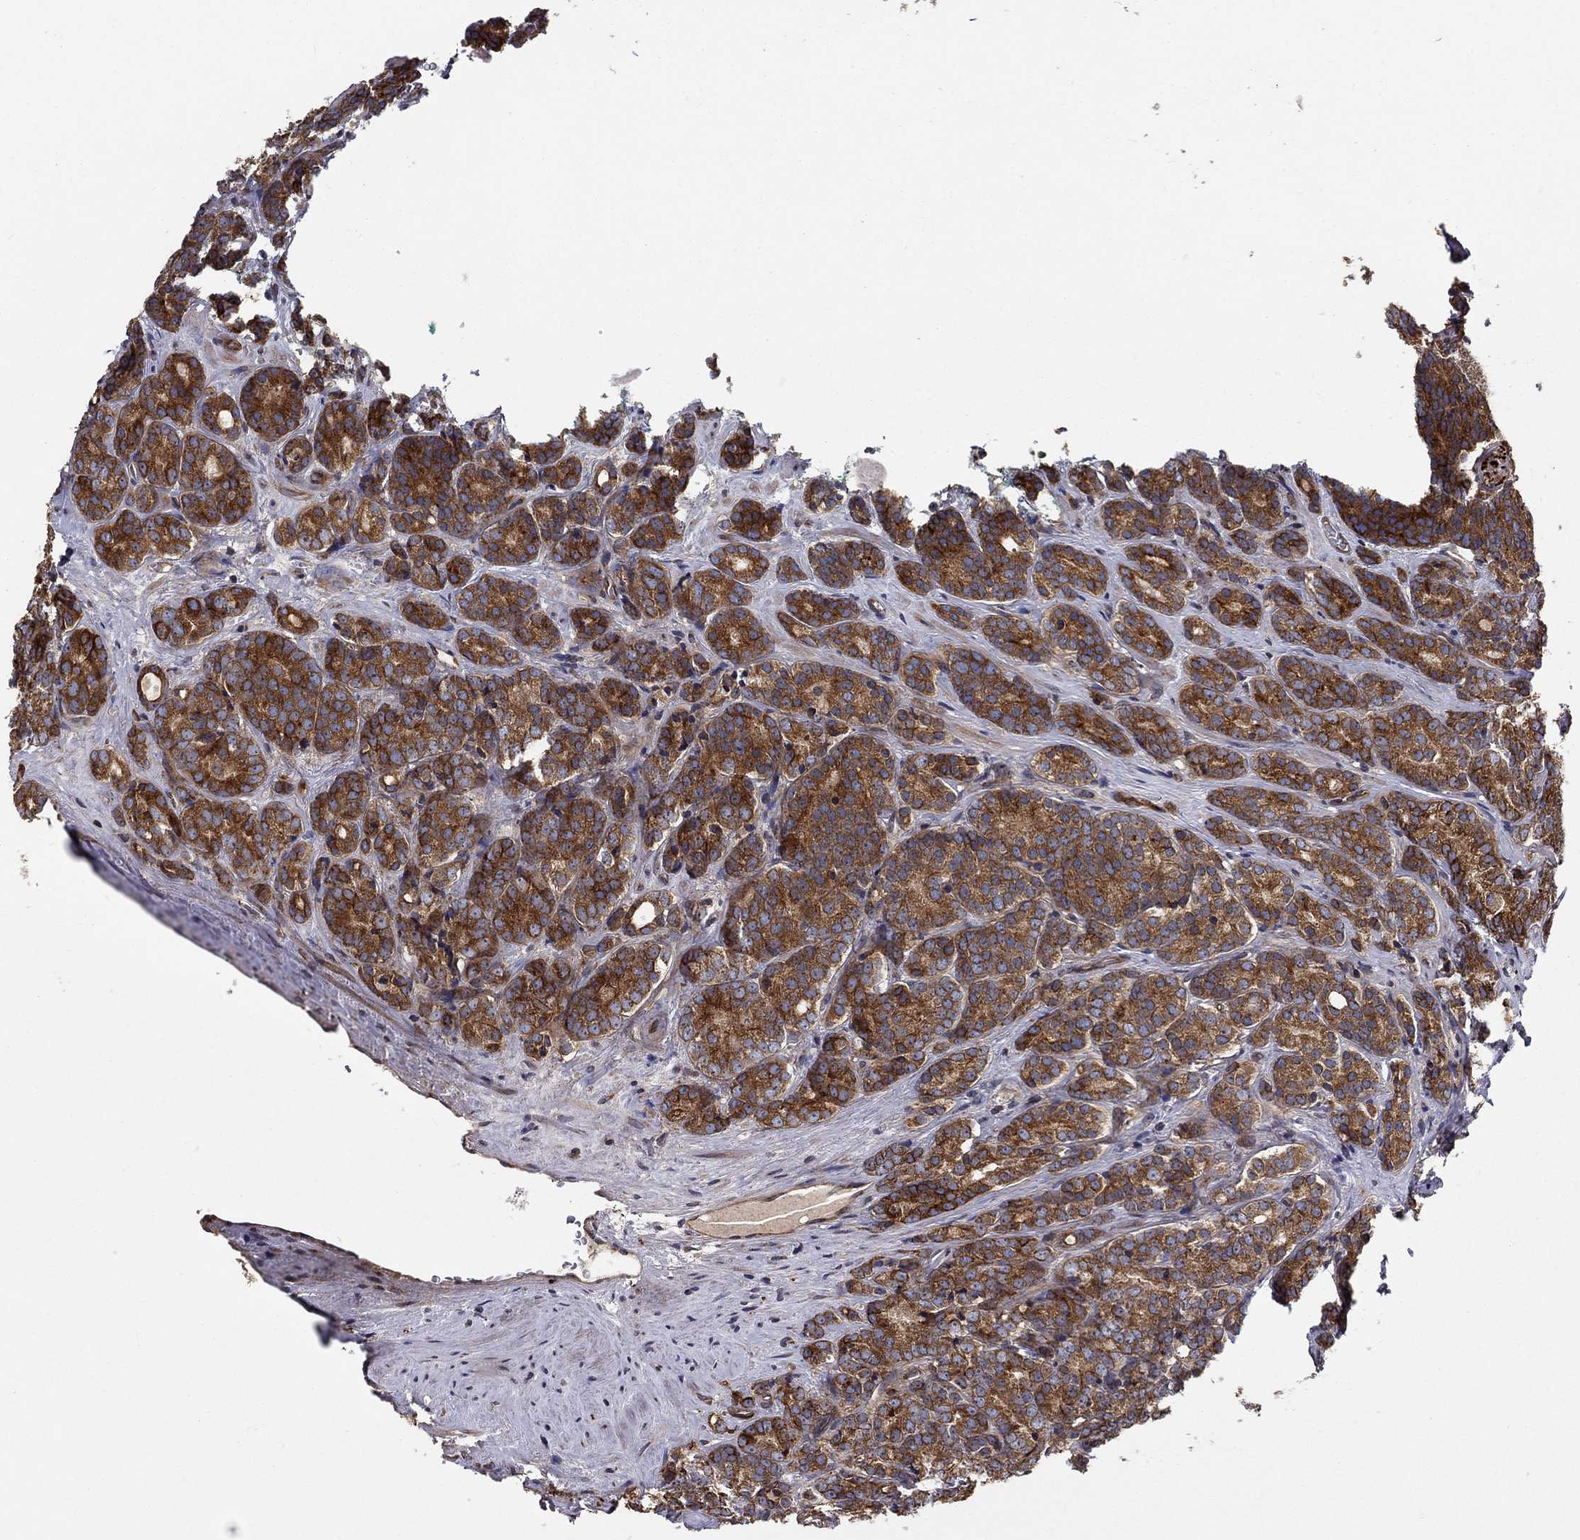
{"staining": {"intensity": "strong", "quantity": ">75%", "location": "cytoplasmic/membranous"}, "tissue": "prostate cancer", "cell_type": "Tumor cells", "image_type": "cancer", "snomed": [{"axis": "morphology", "description": "Adenocarcinoma, NOS"}, {"axis": "topography", "description": "Prostate"}], "caption": "This photomicrograph demonstrates immunohistochemistry (IHC) staining of human prostate cancer (adenocarcinoma), with high strong cytoplasmic/membranous staining in approximately >75% of tumor cells.", "gene": "BMERB1", "patient": {"sex": "male", "age": 71}}